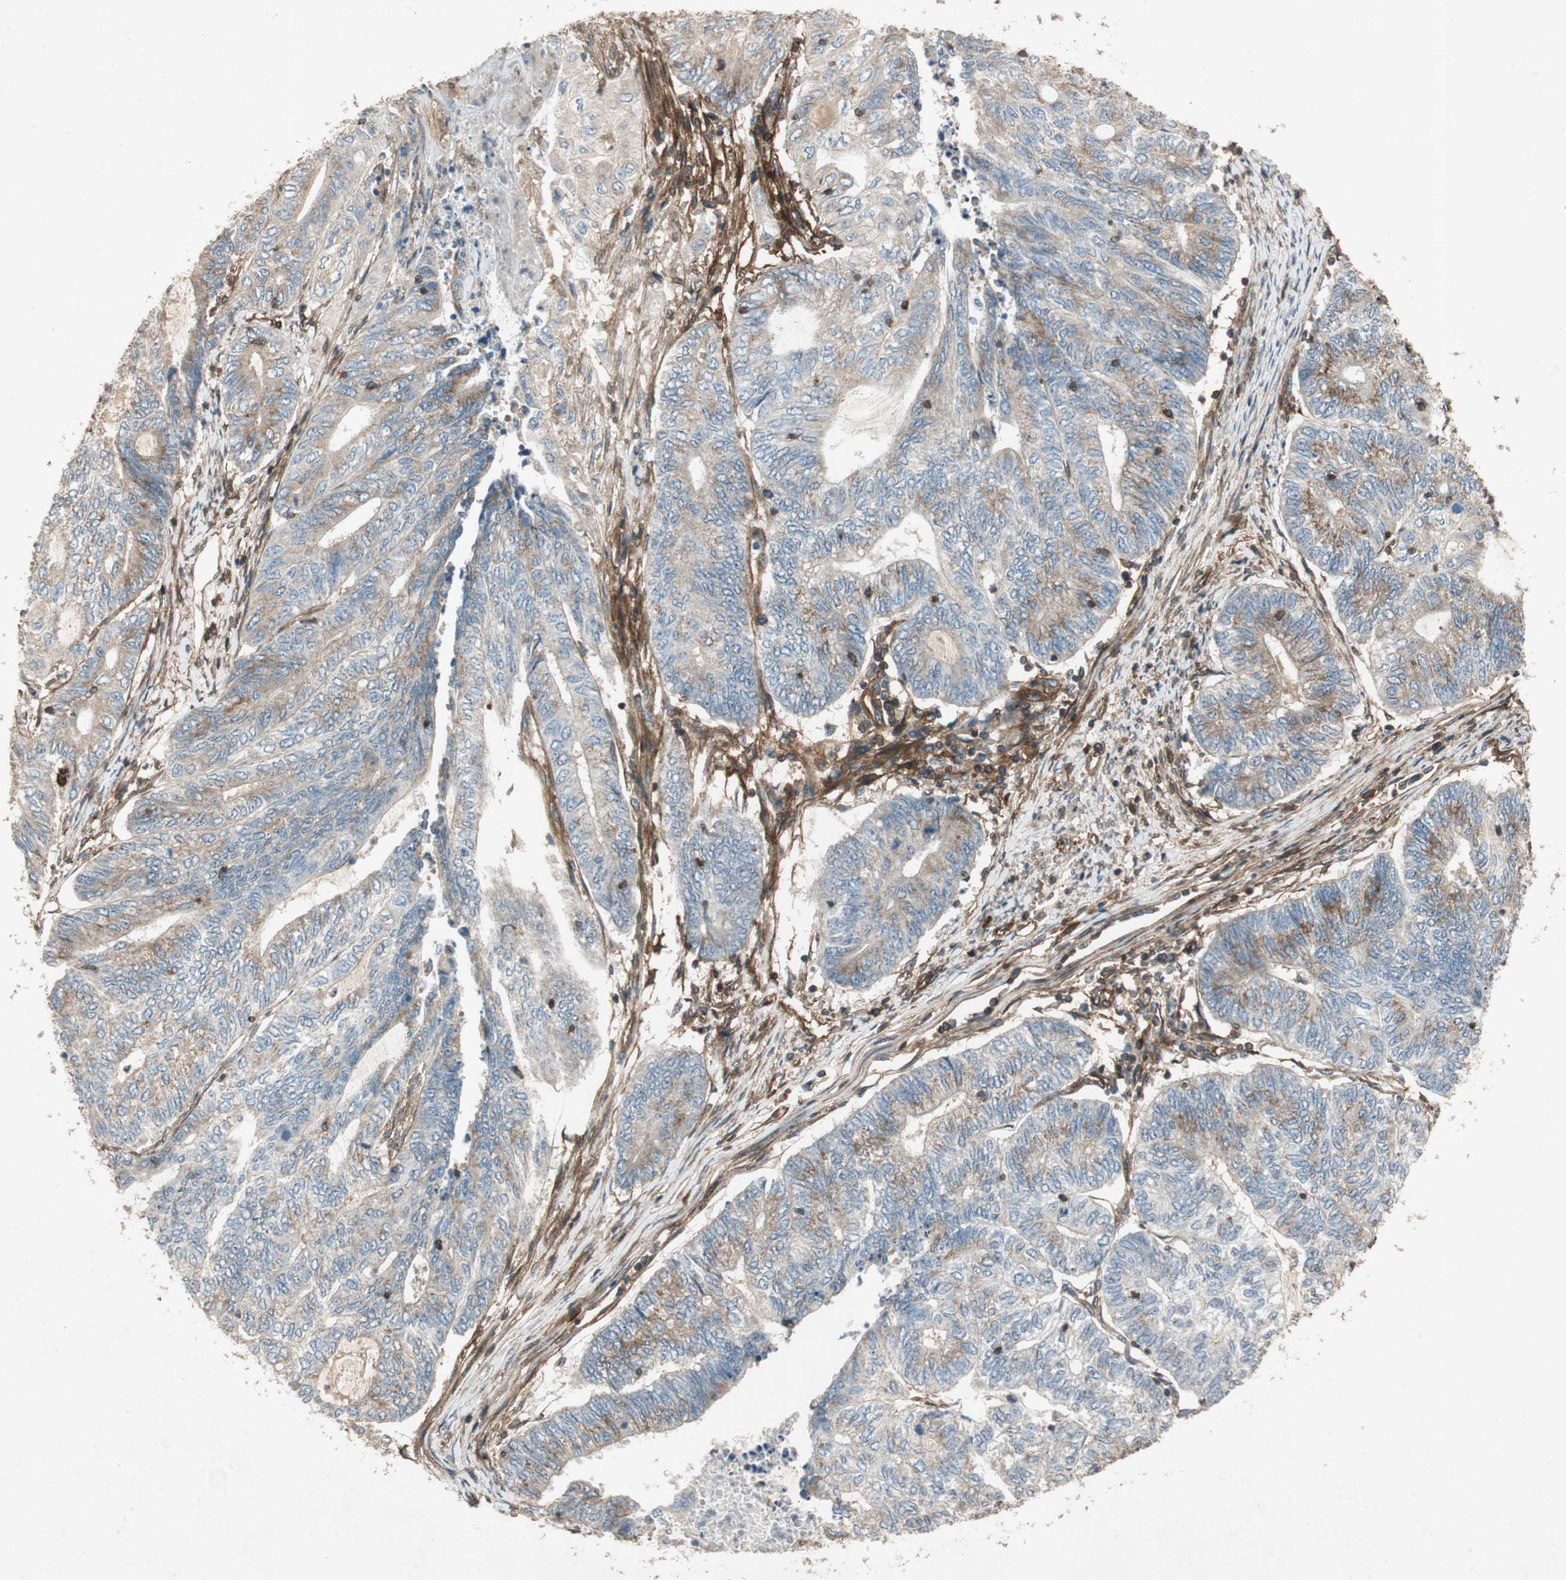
{"staining": {"intensity": "weak", "quantity": "25%-75%", "location": "cytoplasmic/membranous"}, "tissue": "endometrial cancer", "cell_type": "Tumor cells", "image_type": "cancer", "snomed": [{"axis": "morphology", "description": "Adenocarcinoma, NOS"}, {"axis": "topography", "description": "Uterus"}, {"axis": "topography", "description": "Endometrium"}], "caption": "Endometrial cancer stained with DAB (3,3'-diaminobenzidine) immunohistochemistry shows low levels of weak cytoplasmic/membranous expression in about 25%-75% of tumor cells.", "gene": "BTN3A3", "patient": {"sex": "female", "age": 70}}